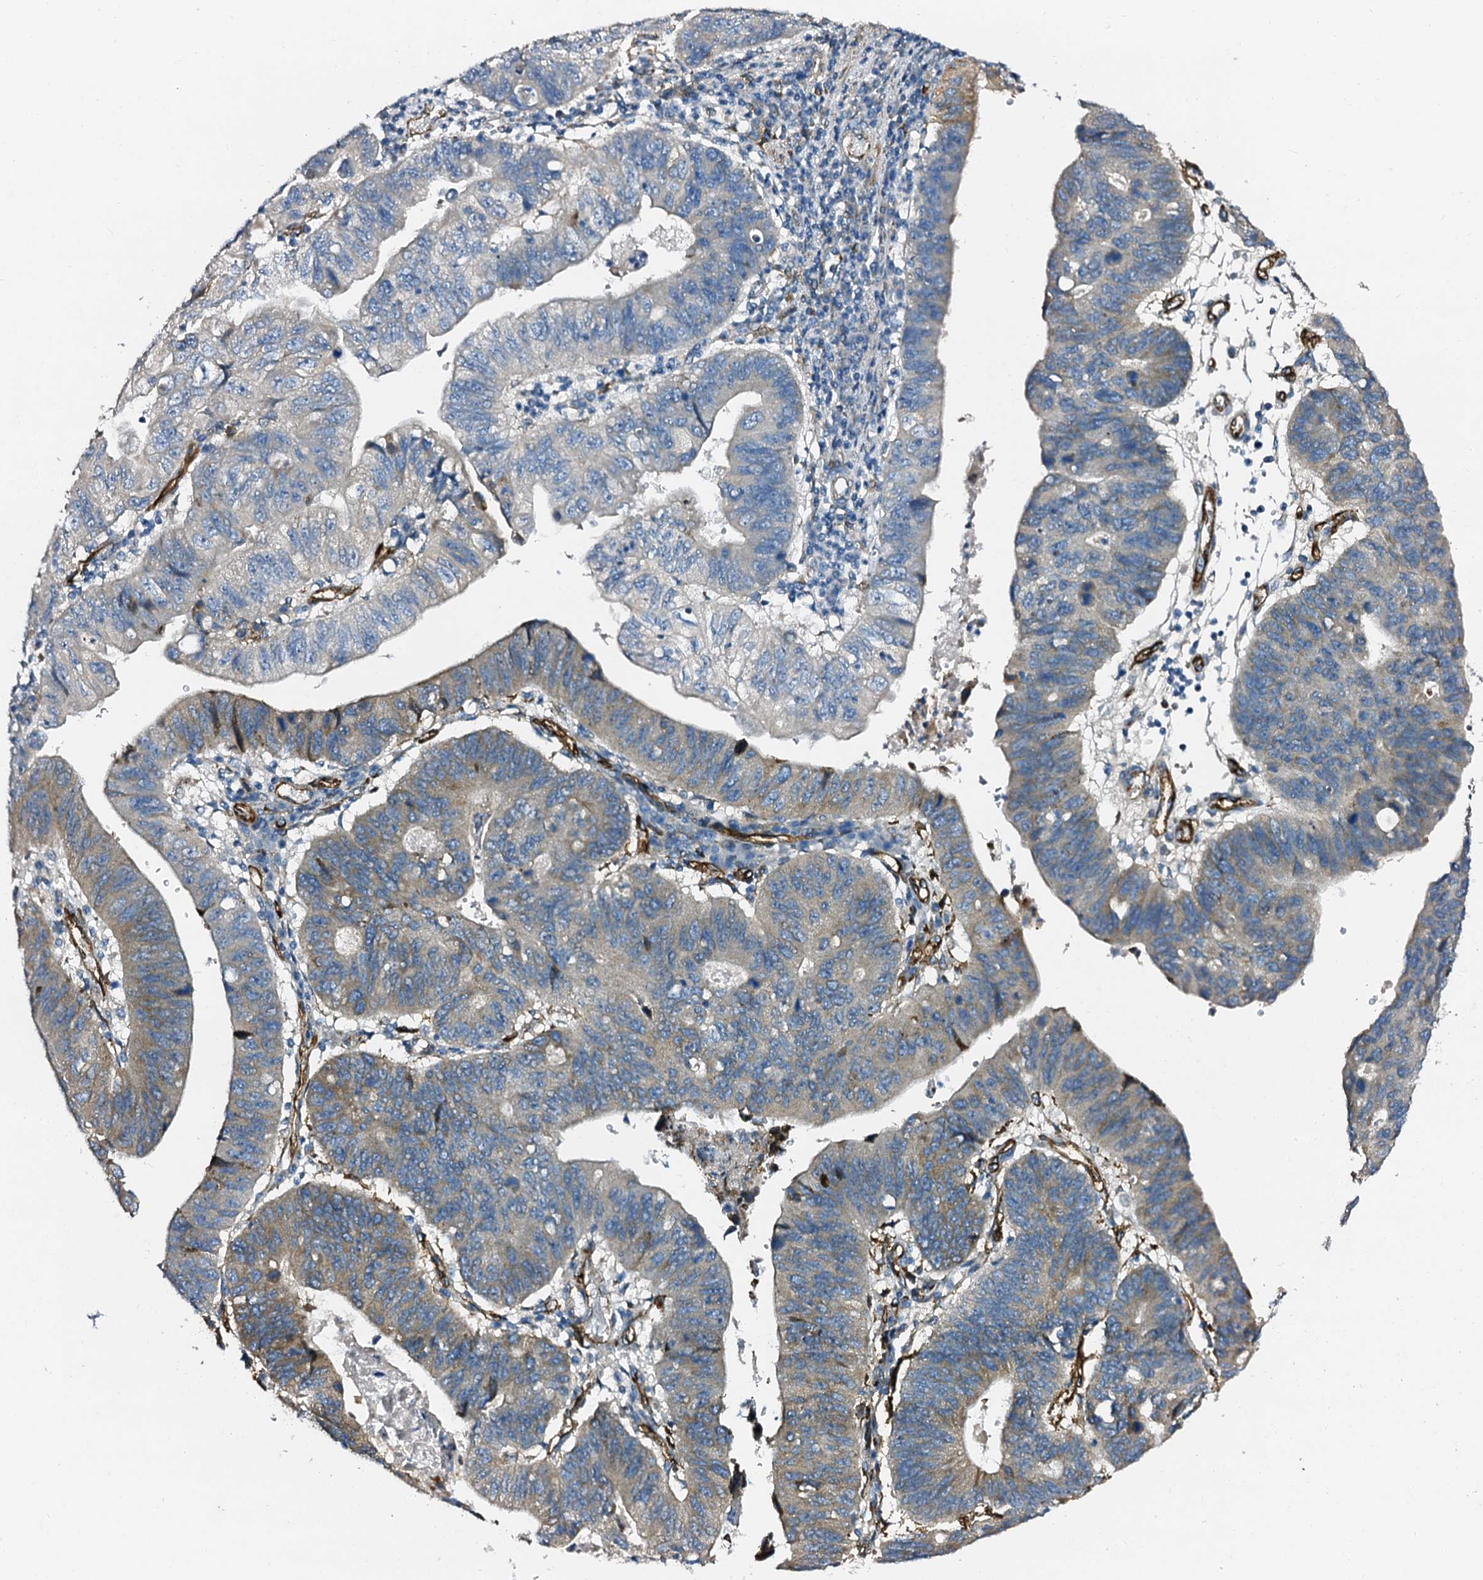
{"staining": {"intensity": "weak", "quantity": "<25%", "location": "cytoplasmic/membranous"}, "tissue": "stomach cancer", "cell_type": "Tumor cells", "image_type": "cancer", "snomed": [{"axis": "morphology", "description": "Adenocarcinoma, NOS"}, {"axis": "topography", "description": "Stomach"}], "caption": "This is an immunohistochemistry histopathology image of human stomach cancer (adenocarcinoma). There is no expression in tumor cells.", "gene": "DBX1", "patient": {"sex": "male", "age": 59}}